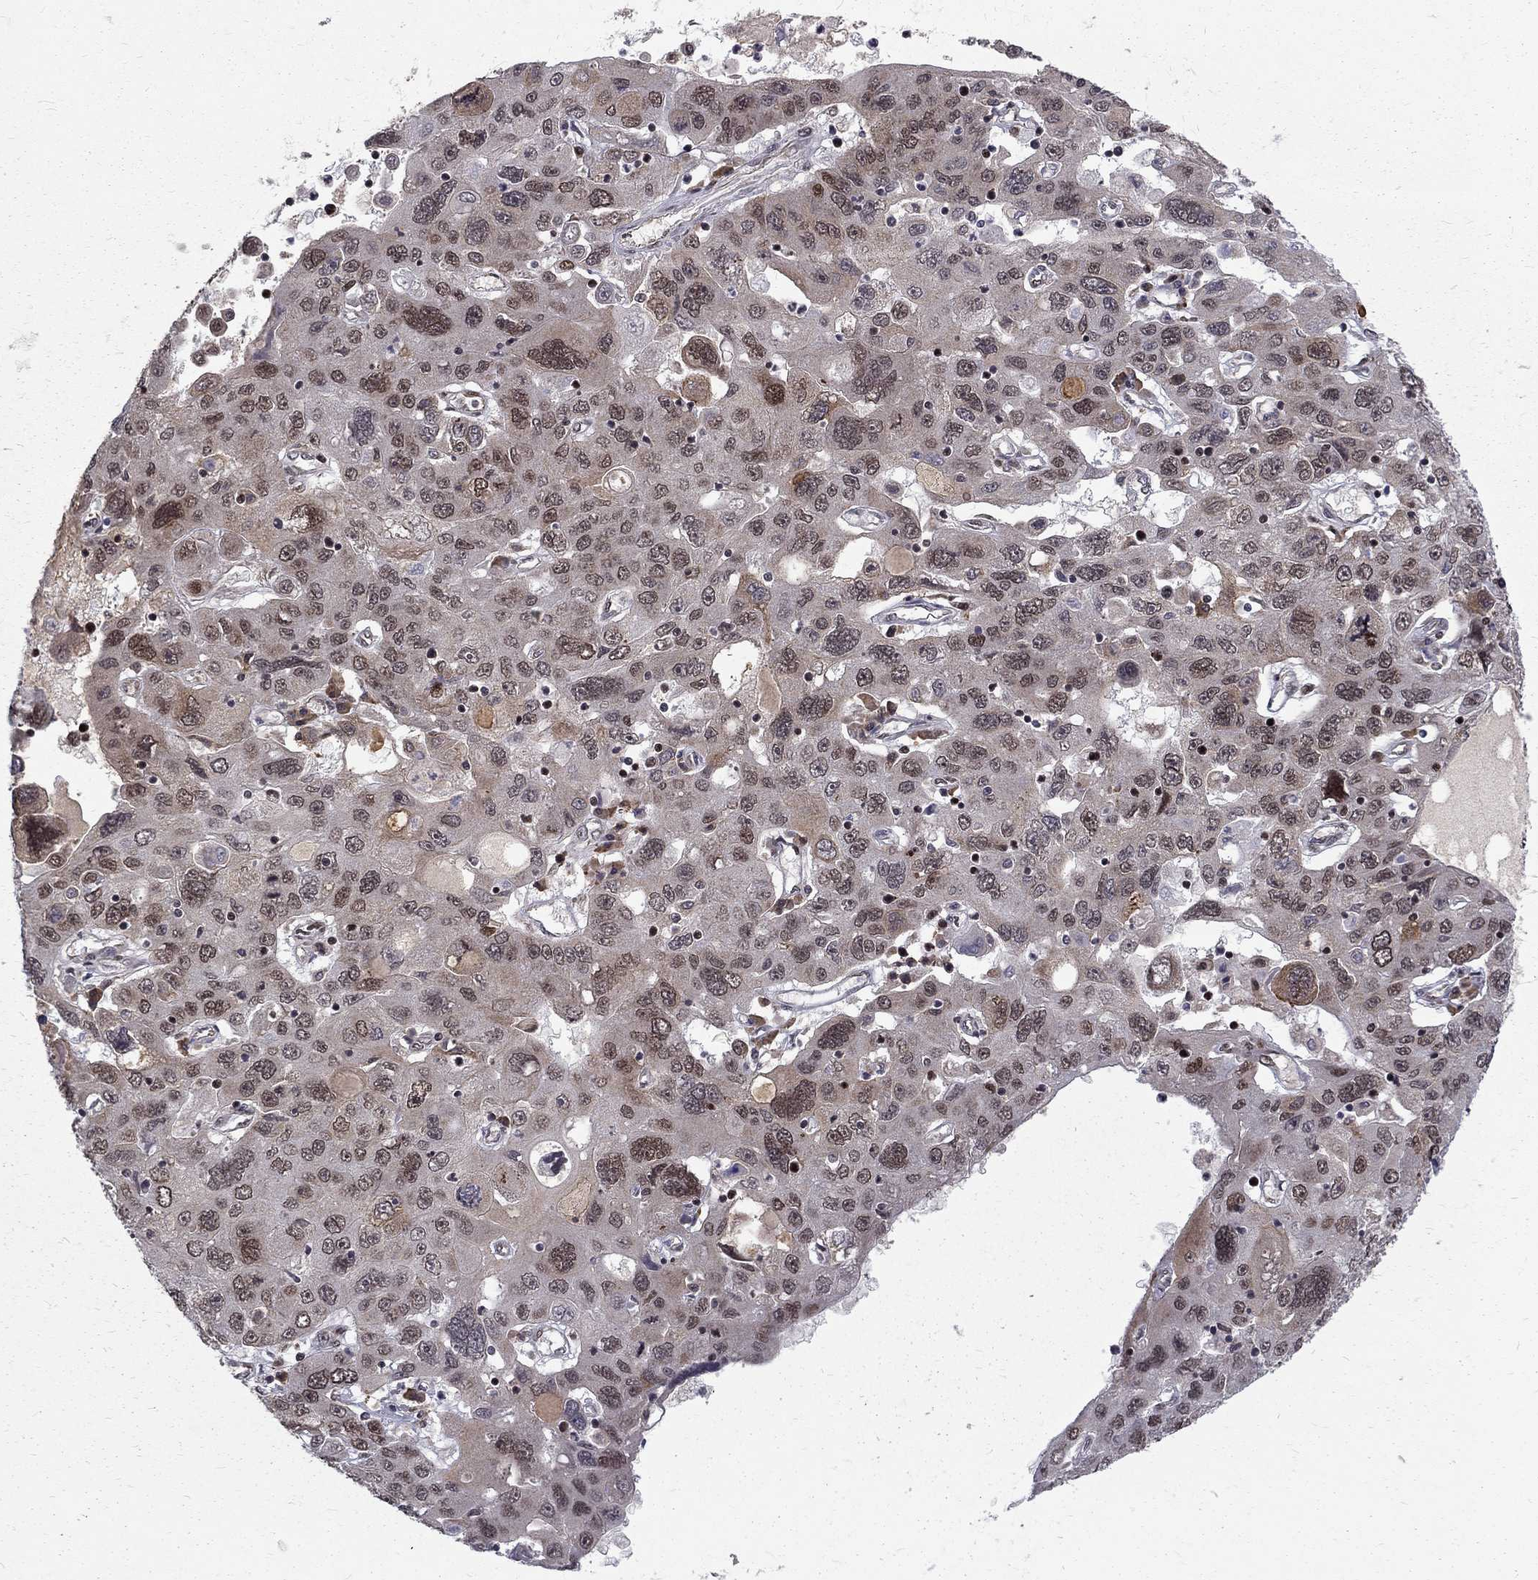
{"staining": {"intensity": "moderate", "quantity": "<25%", "location": "cytoplasmic/membranous,nuclear"}, "tissue": "stomach cancer", "cell_type": "Tumor cells", "image_type": "cancer", "snomed": [{"axis": "morphology", "description": "Adenocarcinoma, NOS"}, {"axis": "topography", "description": "Stomach"}], "caption": "The histopathology image exhibits immunohistochemical staining of stomach cancer (adenocarcinoma). There is moderate cytoplasmic/membranous and nuclear positivity is identified in approximately <25% of tumor cells.", "gene": "TCEAL1", "patient": {"sex": "male", "age": 56}}